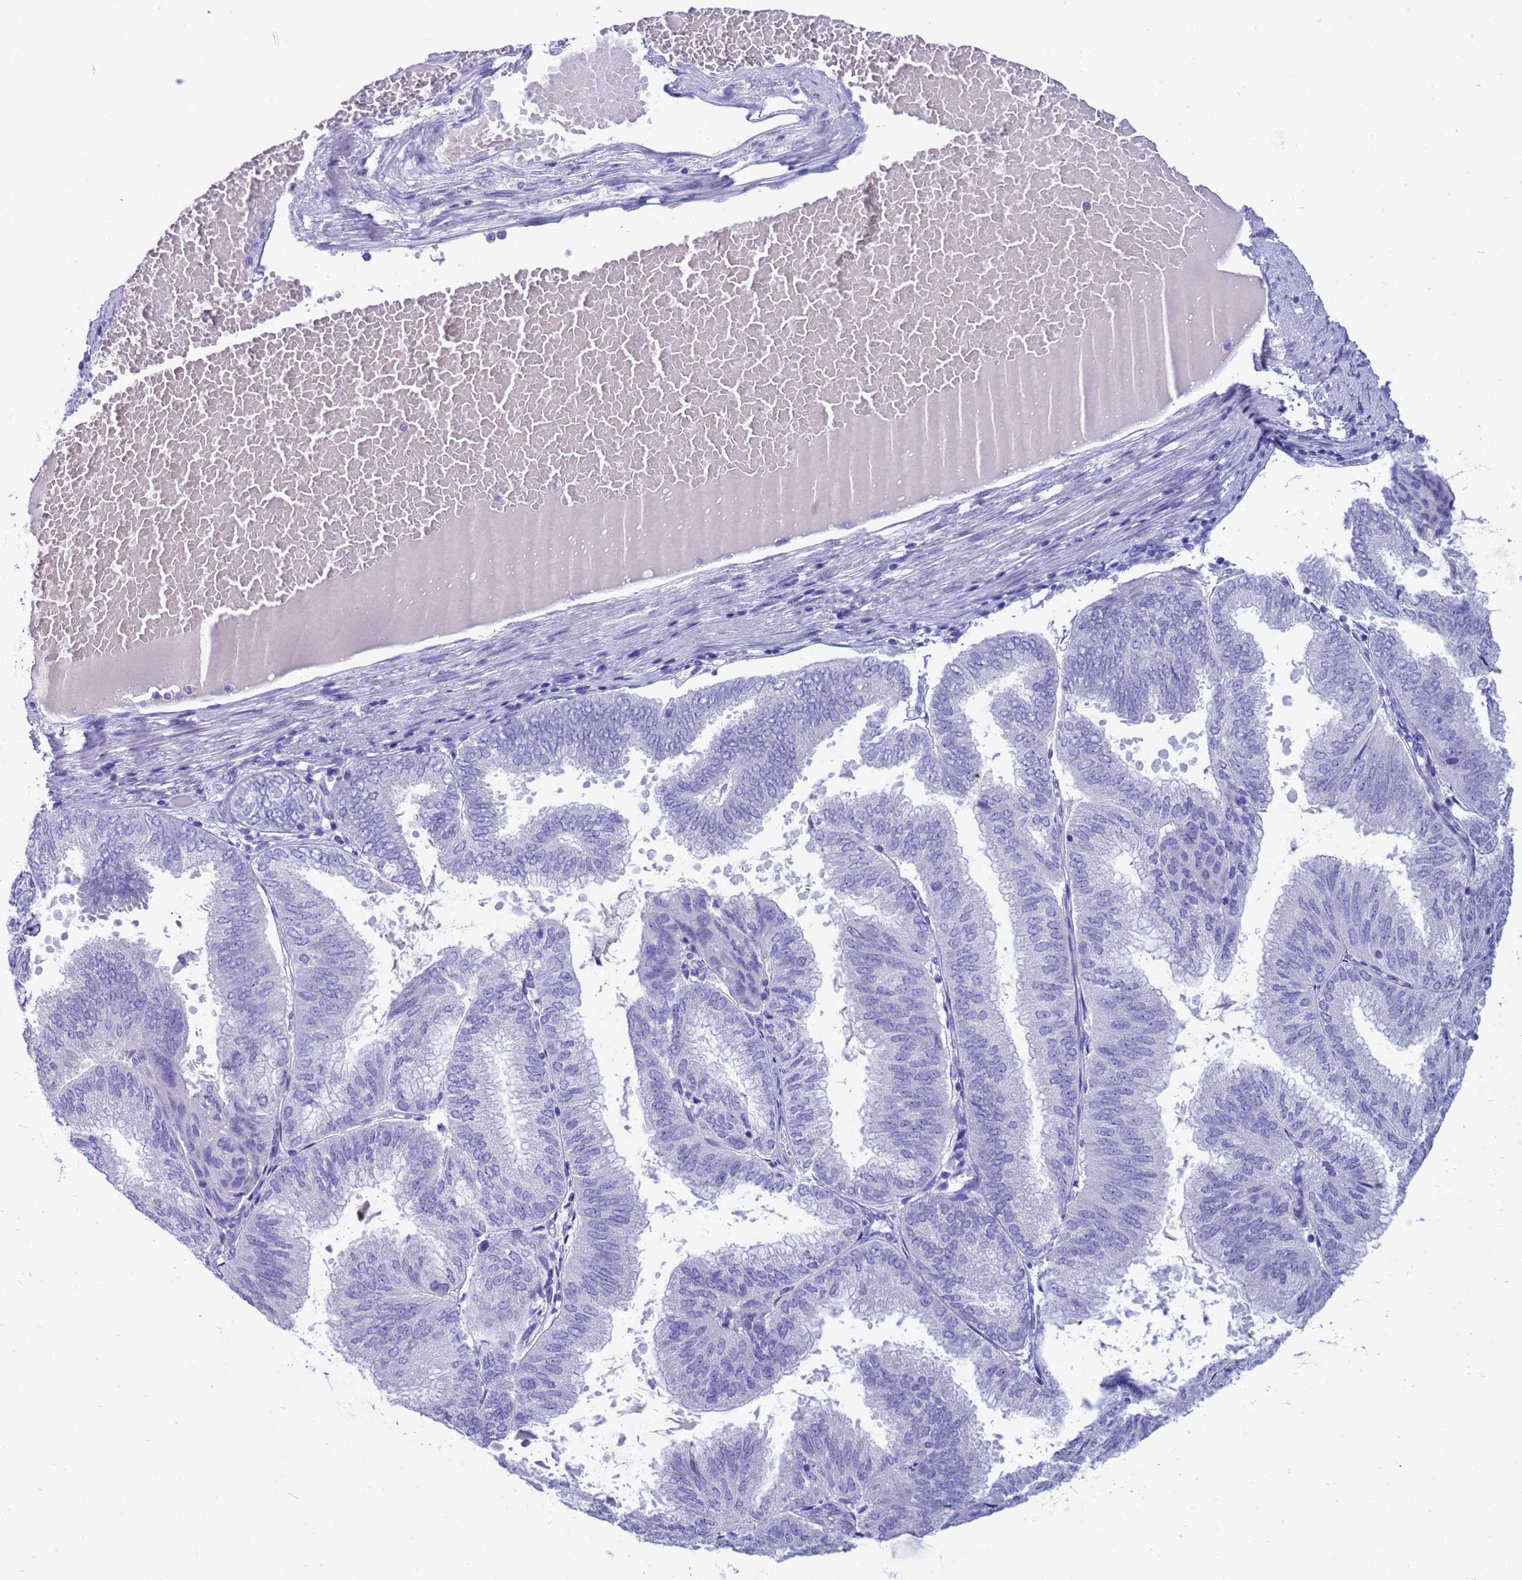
{"staining": {"intensity": "negative", "quantity": "none", "location": "none"}, "tissue": "endometrial cancer", "cell_type": "Tumor cells", "image_type": "cancer", "snomed": [{"axis": "morphology", "description": "Adenocarcinoma, NOS"}, {"axis": "topography", "description": "Endometrium"}], "caption": "An immunohistochemistry histopathology image of endometrial adenocarcinoma is shown. There is no staining in tumor cells of endometrial adenocarcinoma.", "gene": "SYCN", "patient": {"sex": "female", "age": 49}}